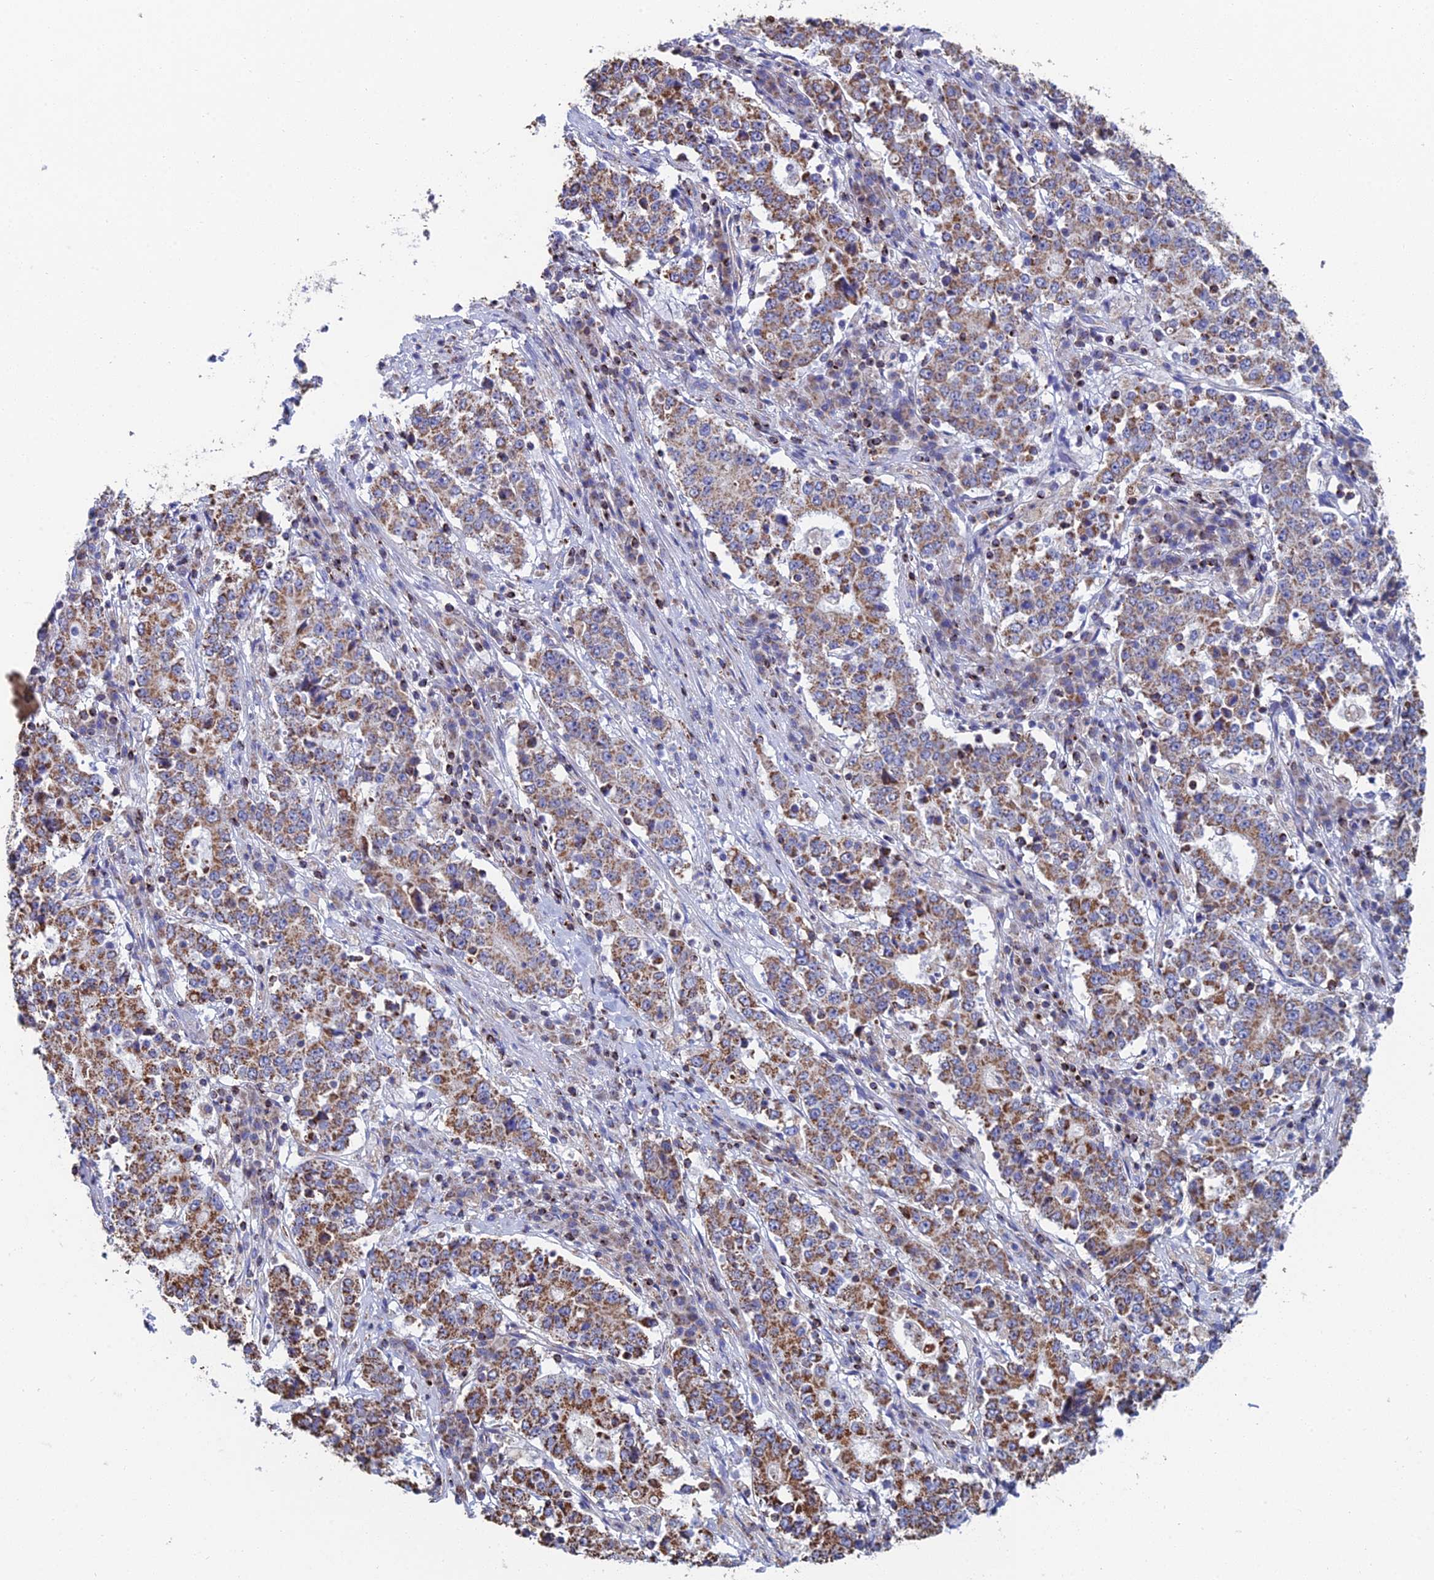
{"staining": {"intensity": "moderate", "quantity": ">75%", "location": "cytoplasmic/membranous"}, "tissue": "stomach cancer", "cell_type": "Tumor cells", "image_type": "cancer", "snomed": [{"axis": "morphology", "description": "Adenocarcinoma, NOS"}, {"axis": "topography", "description": "Stomach"}], "caption": "Protein positivity by immunohistochemistry shows moderate cytoplasmic/membranous staining in about >75% of tumor cells in stomach cancer.", "gene": "SPOCK2", "patient": {"sex": "male", "age": 59}}